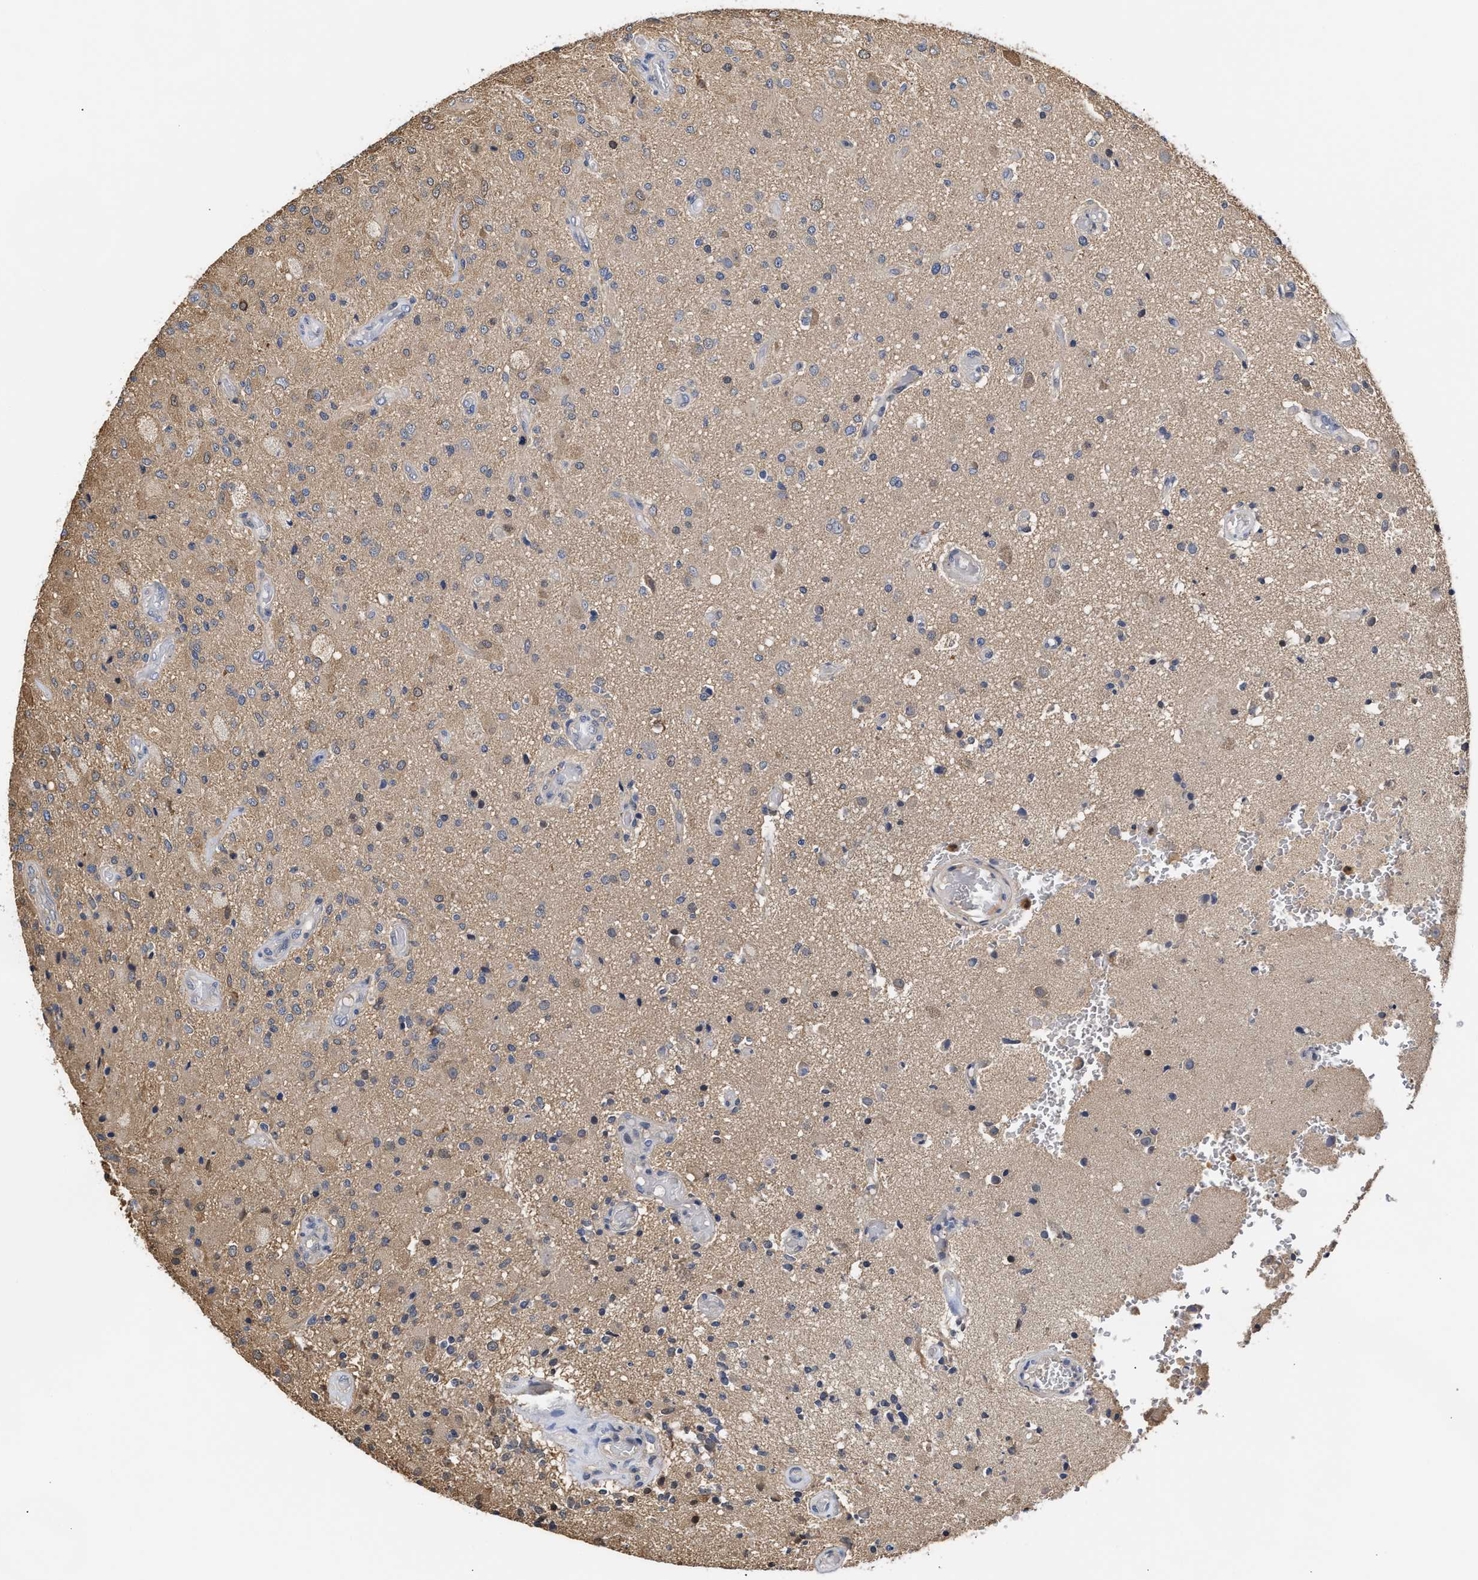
{"staining": {"intensity": "weak", "quantity": "<25%", "location": "cytoplasmic/membranous"}, "tissue": "glioma", "cell_type": "Tumor cells", "image_type": "cancer", "snomed": [{"axis": "morphology", "description": "Normal tissue, NOS"}, {"axis": "morphology", "description": "Glioma, malignant, High grade"}, {"axis": "topography", "description": "Cerebral cortex"}], "caption": "An immunohistochemistry image of malignant glioma (high-grade) is shown. There is no staining in tumor cells of malignant glioma (high-grade).", "gene": "KLHDC1", "patient": {"sex": "male", "age": 77}}